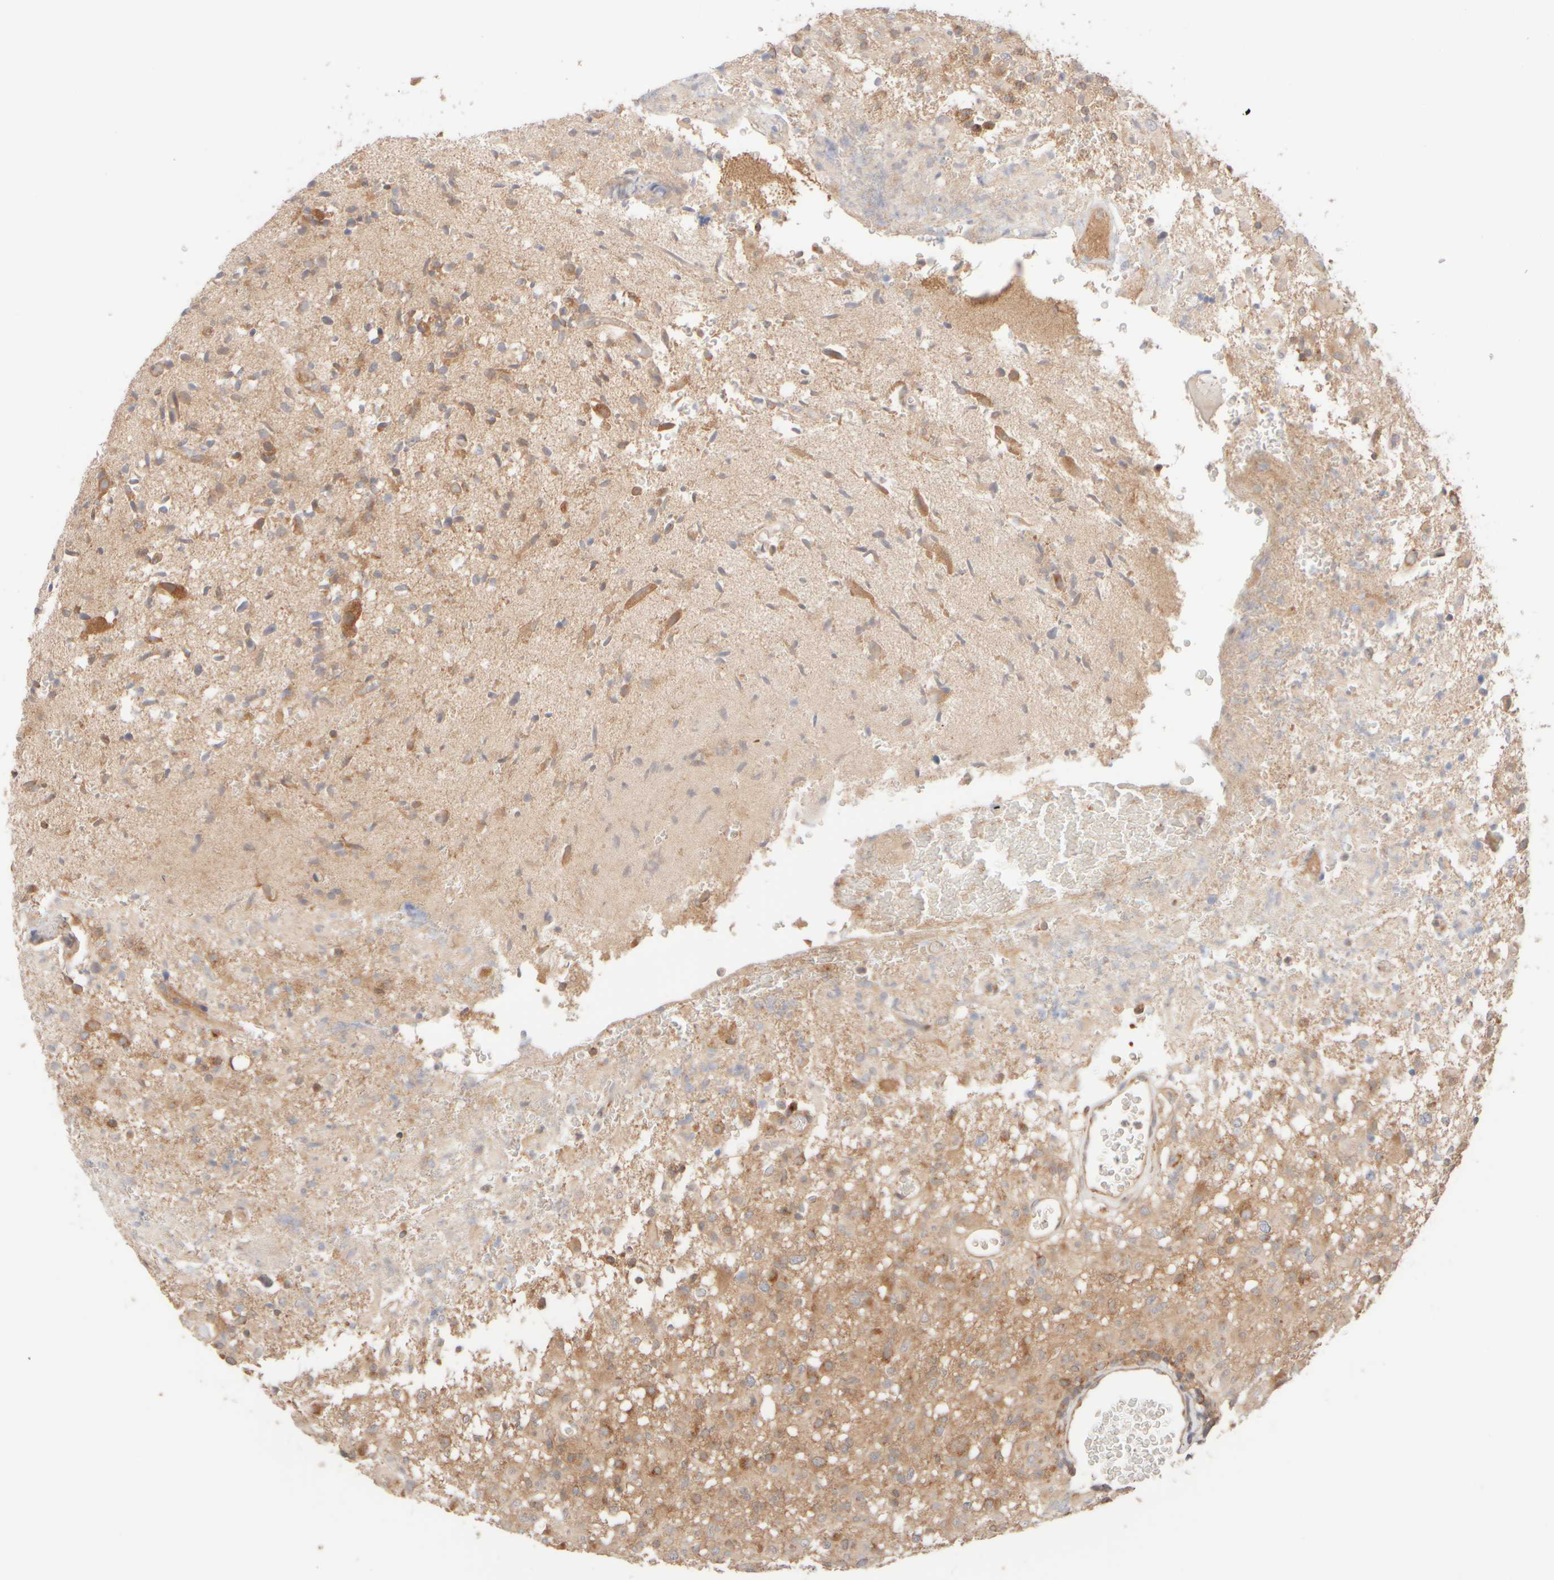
{"staining": {"intensity": "moderate", "quantity": ">75%", "location": "cytoplasmic/membranous"}, "tissue": "glioma", "cell_type": "Tumor cells", "image_type": "cancer", "snomed": [{"axis": "morphology", "description": "Glioma, malignant, High grade"}, {"axis": "topography", "description": "Brain"}], "caption": "Moderate cytoplasmic/membranous expression is identified in about >75% of tumor cells in malignant high-grade glioma. Immunohistochemistry (ihc) stains the protein in brown and the nuclei are stained blue.", "gene": "RABEP1", "patient": {"sex": "female", "age": 57}}